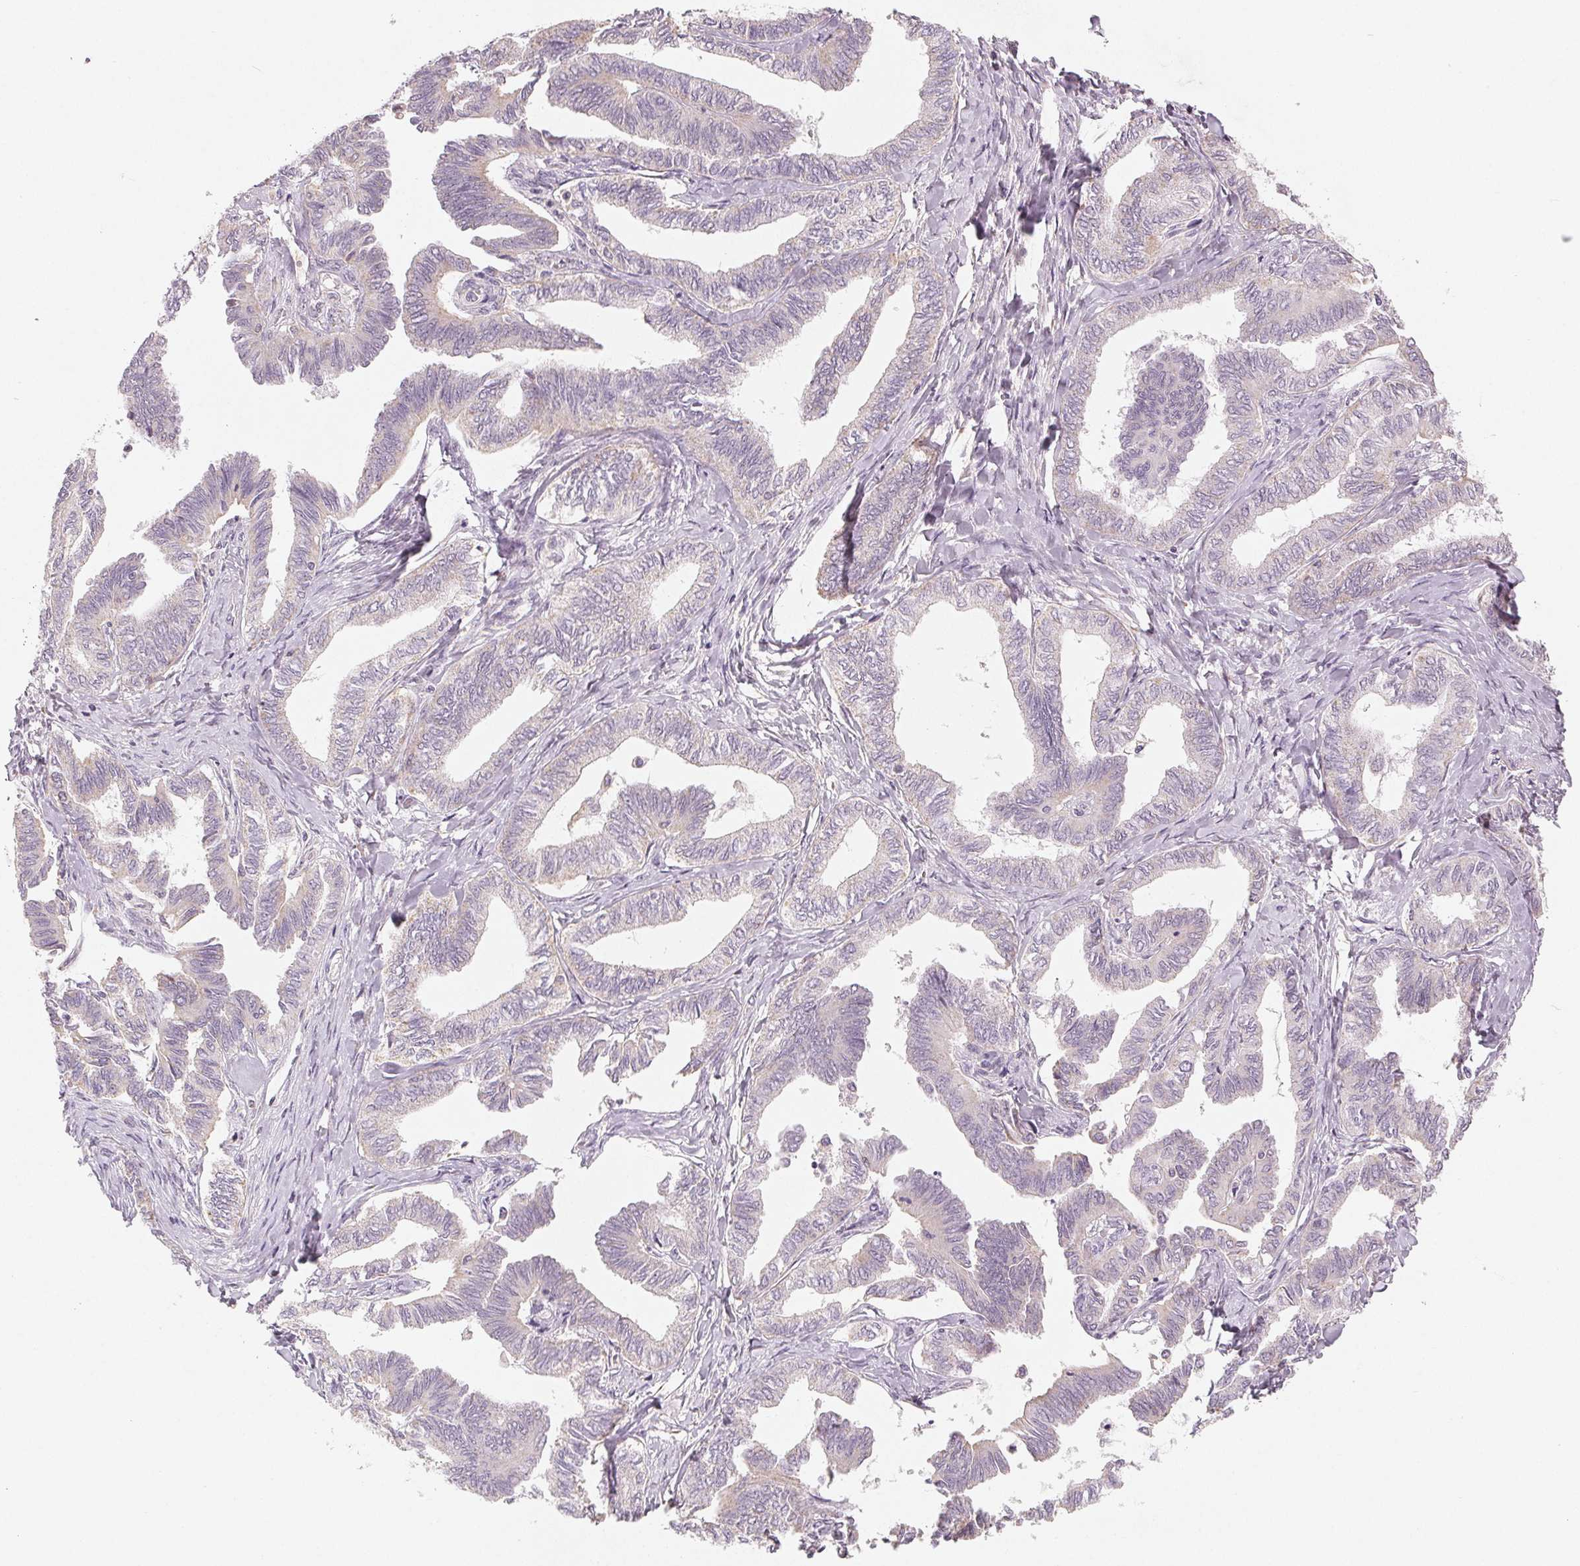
{"staining": {"intensity": "weak", "quantity": "25%-75%", "location": "cytoplasmic/membranous"}, "tissue": "ovarian cancer", "cell_type": "Tumor cells", "image_type": "cancer", "snomed": [{"axis": "morphology", "description": "Carcinoma, endometroid"}, {"axis": "topography", "description": "Ovary"}], "caption": "Endometroid carcinoma (ovarian) was stained to show a protein in brown. There is low levels of weak cytoplasmic/membranous positivity in about 25%-75% of tumor cells.", "gene": "GHITM", "patient": {"sex": "female", "age": 70}}